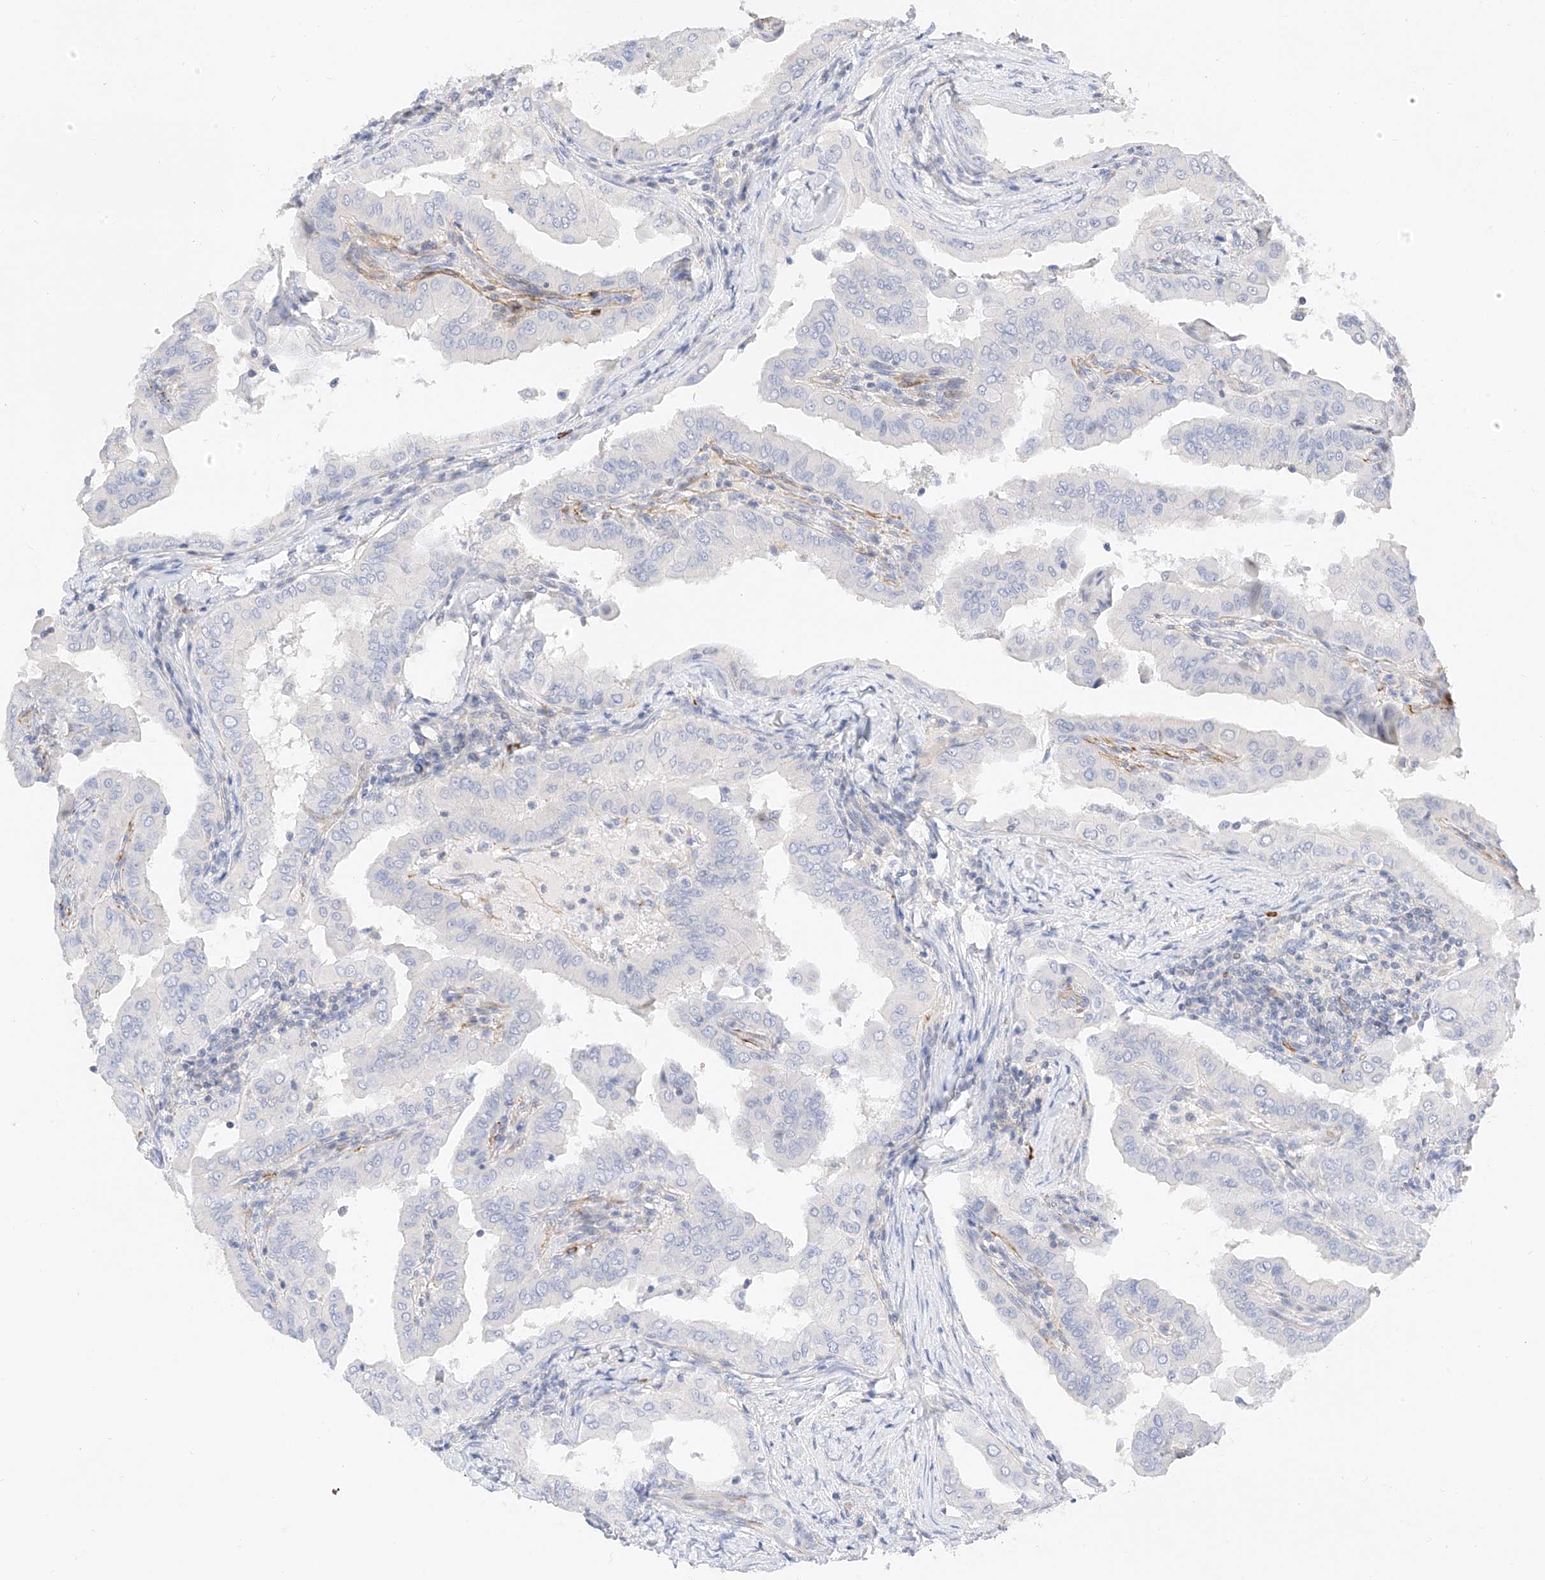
{"staining": {"intensity": "negative", "quantity": "none", "location": "none"}, "tissue": "thyroid cancer", "cell_type": "Tumor cells", "image_type": "cancer", "snomed": [{"axis": "morphology", "description": "Papillary adenocarcinoma, NOS"}, {"axis": "topography", "description": "Thyroid gland"}], "caption": "The photomicrograph demonstrates no staining of tumor cells in thyroid cancer. (DAB (3,3'-diaminobenzidine) immunohistochemistry with hematoxylin counter stain).", "gene": "CDCP2", "patient": {"sex": "male", "age": 33}}